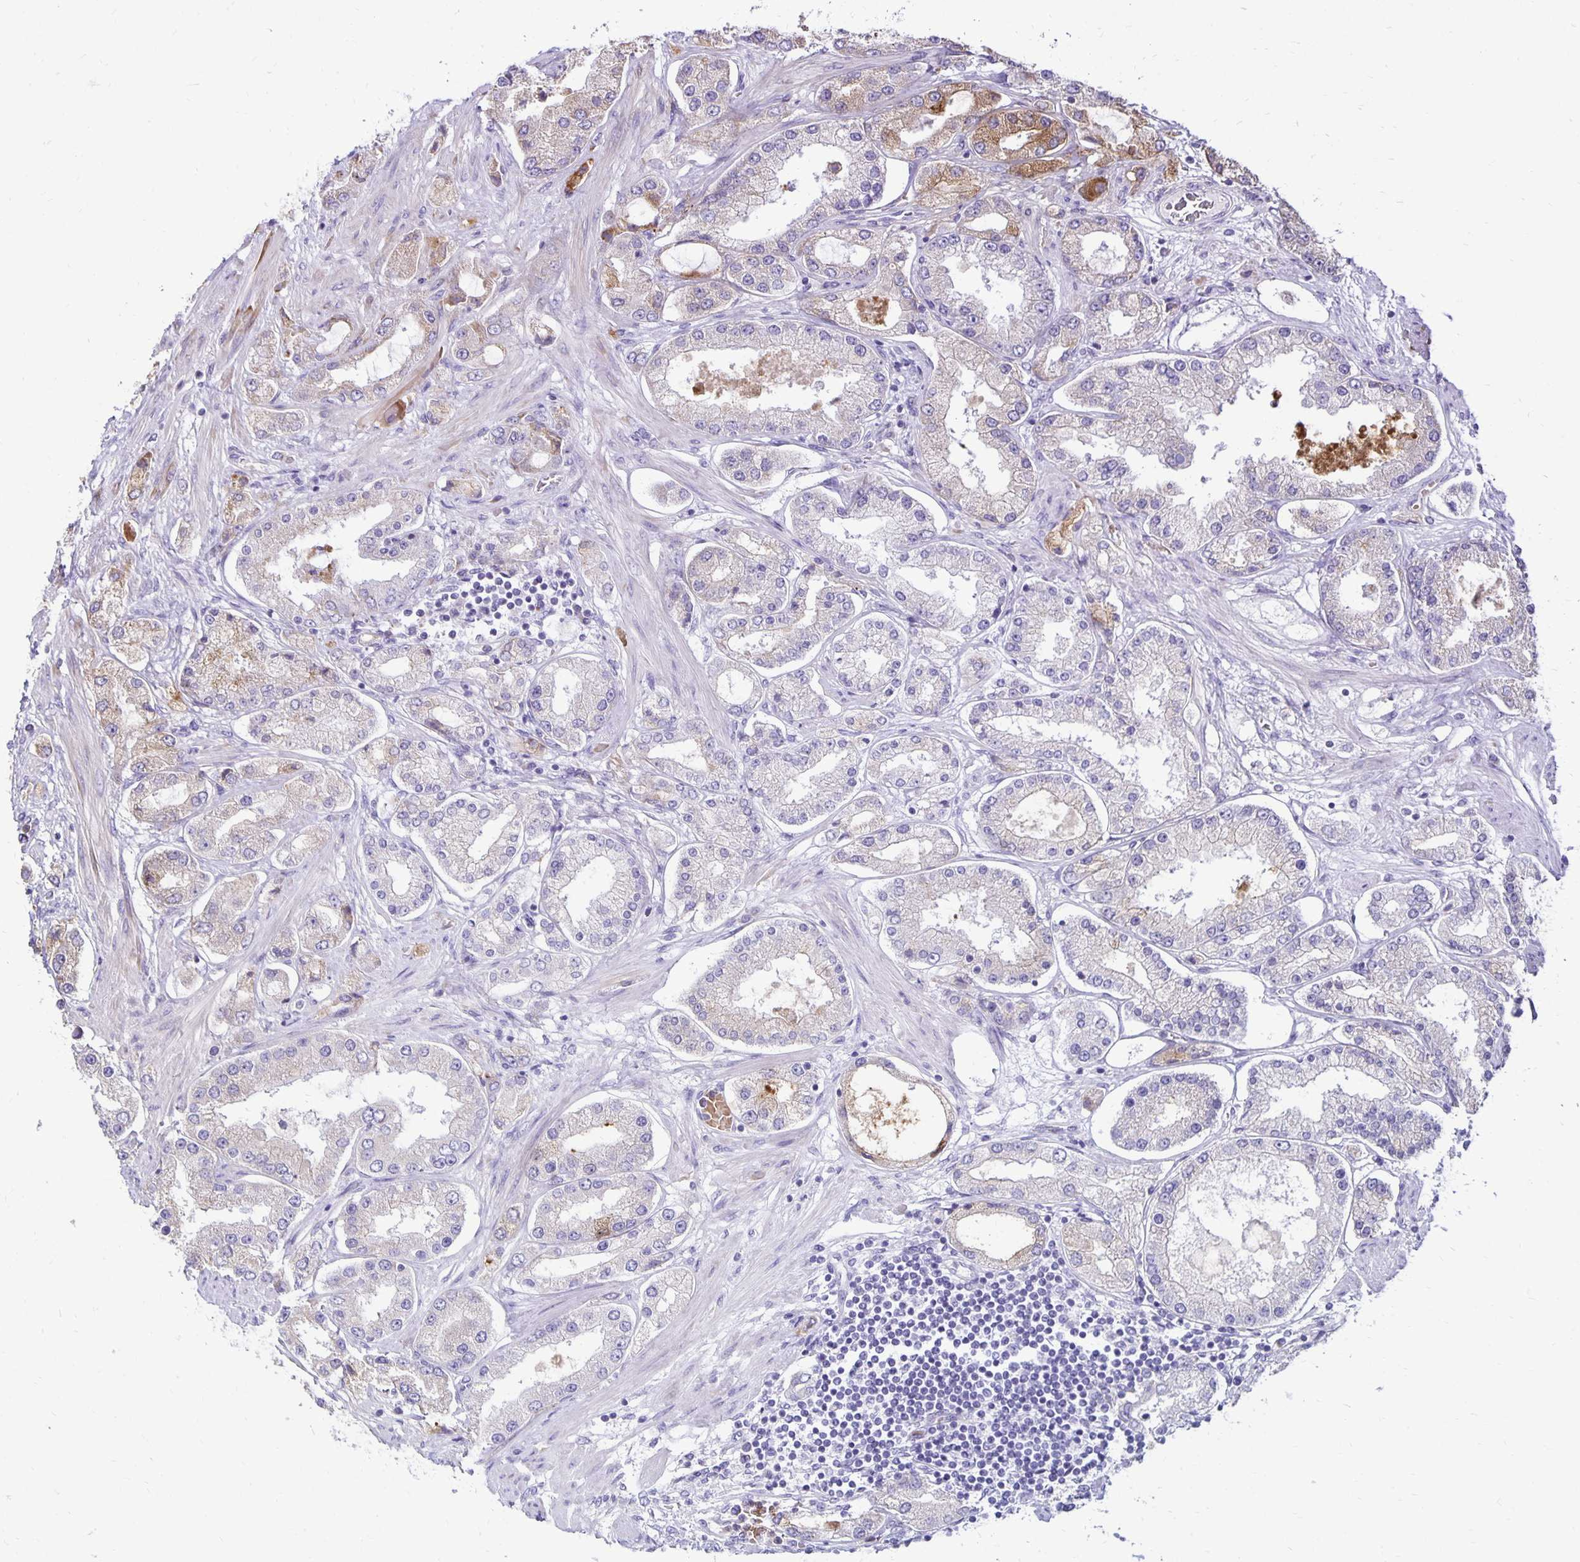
{"staining": {"intensity": "moderate", "quantity": "<25%", "location": "cytoplasmic/membranous"}, "tissue": "prostate cancer", "cell_type": "Tumor cells", "image_type": "cancer", "snomed": [{"axis": "morphology", "description": "Adenocarcinoma, High grade"}, {"axis": "topography", "description": "Prostate"}], "caption": "Human adenocarcinoma (high-grade) (prostate) stained with a brown dye exhibits moderate cytoplasmic/membranous positive positivity in approximately <25% of tumor cells.", "gene": "FN3K", "patient": {"sex": "male", "age": 69}}